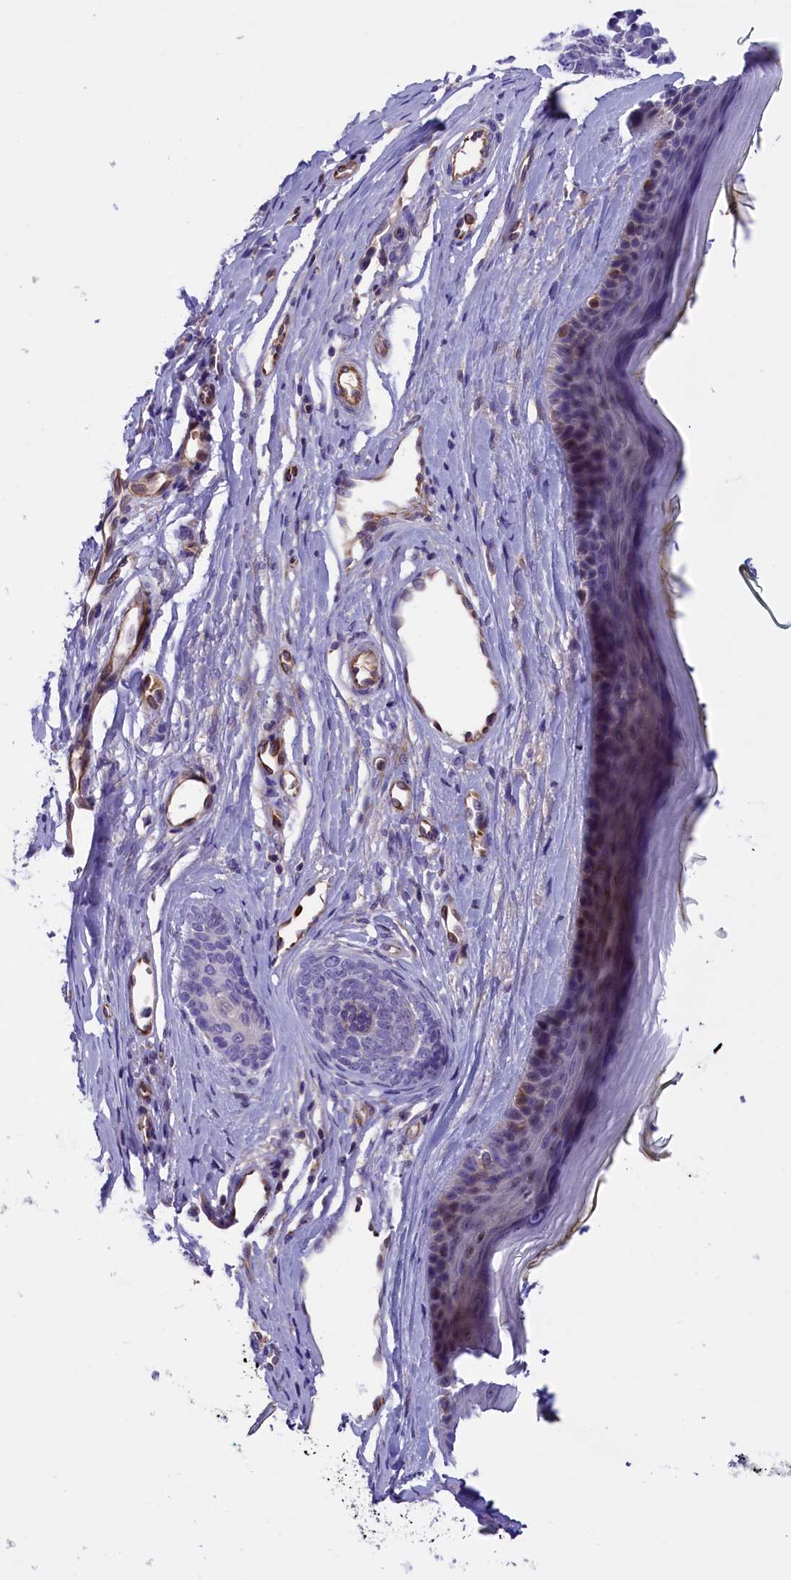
{"staining": {"intensity": "negative", "quantity": "none", "location": "none"}, "tissue": "skin cancer", "cell_type": "Tumor cells", "image_type": "cancer", "snomed": [{"axis": "morphology", "description": "Basal cell carcinoma"}, {"axis": "topography", "description": "Skin"}], "caption": "DAB (3,3'-diaminobenzidine) immunohistochemical staining of human skin cancer reveals no significant positivity in tumor cells.", "gene": "CCDC32", "patient": {"sex": "female", "age": 81}}